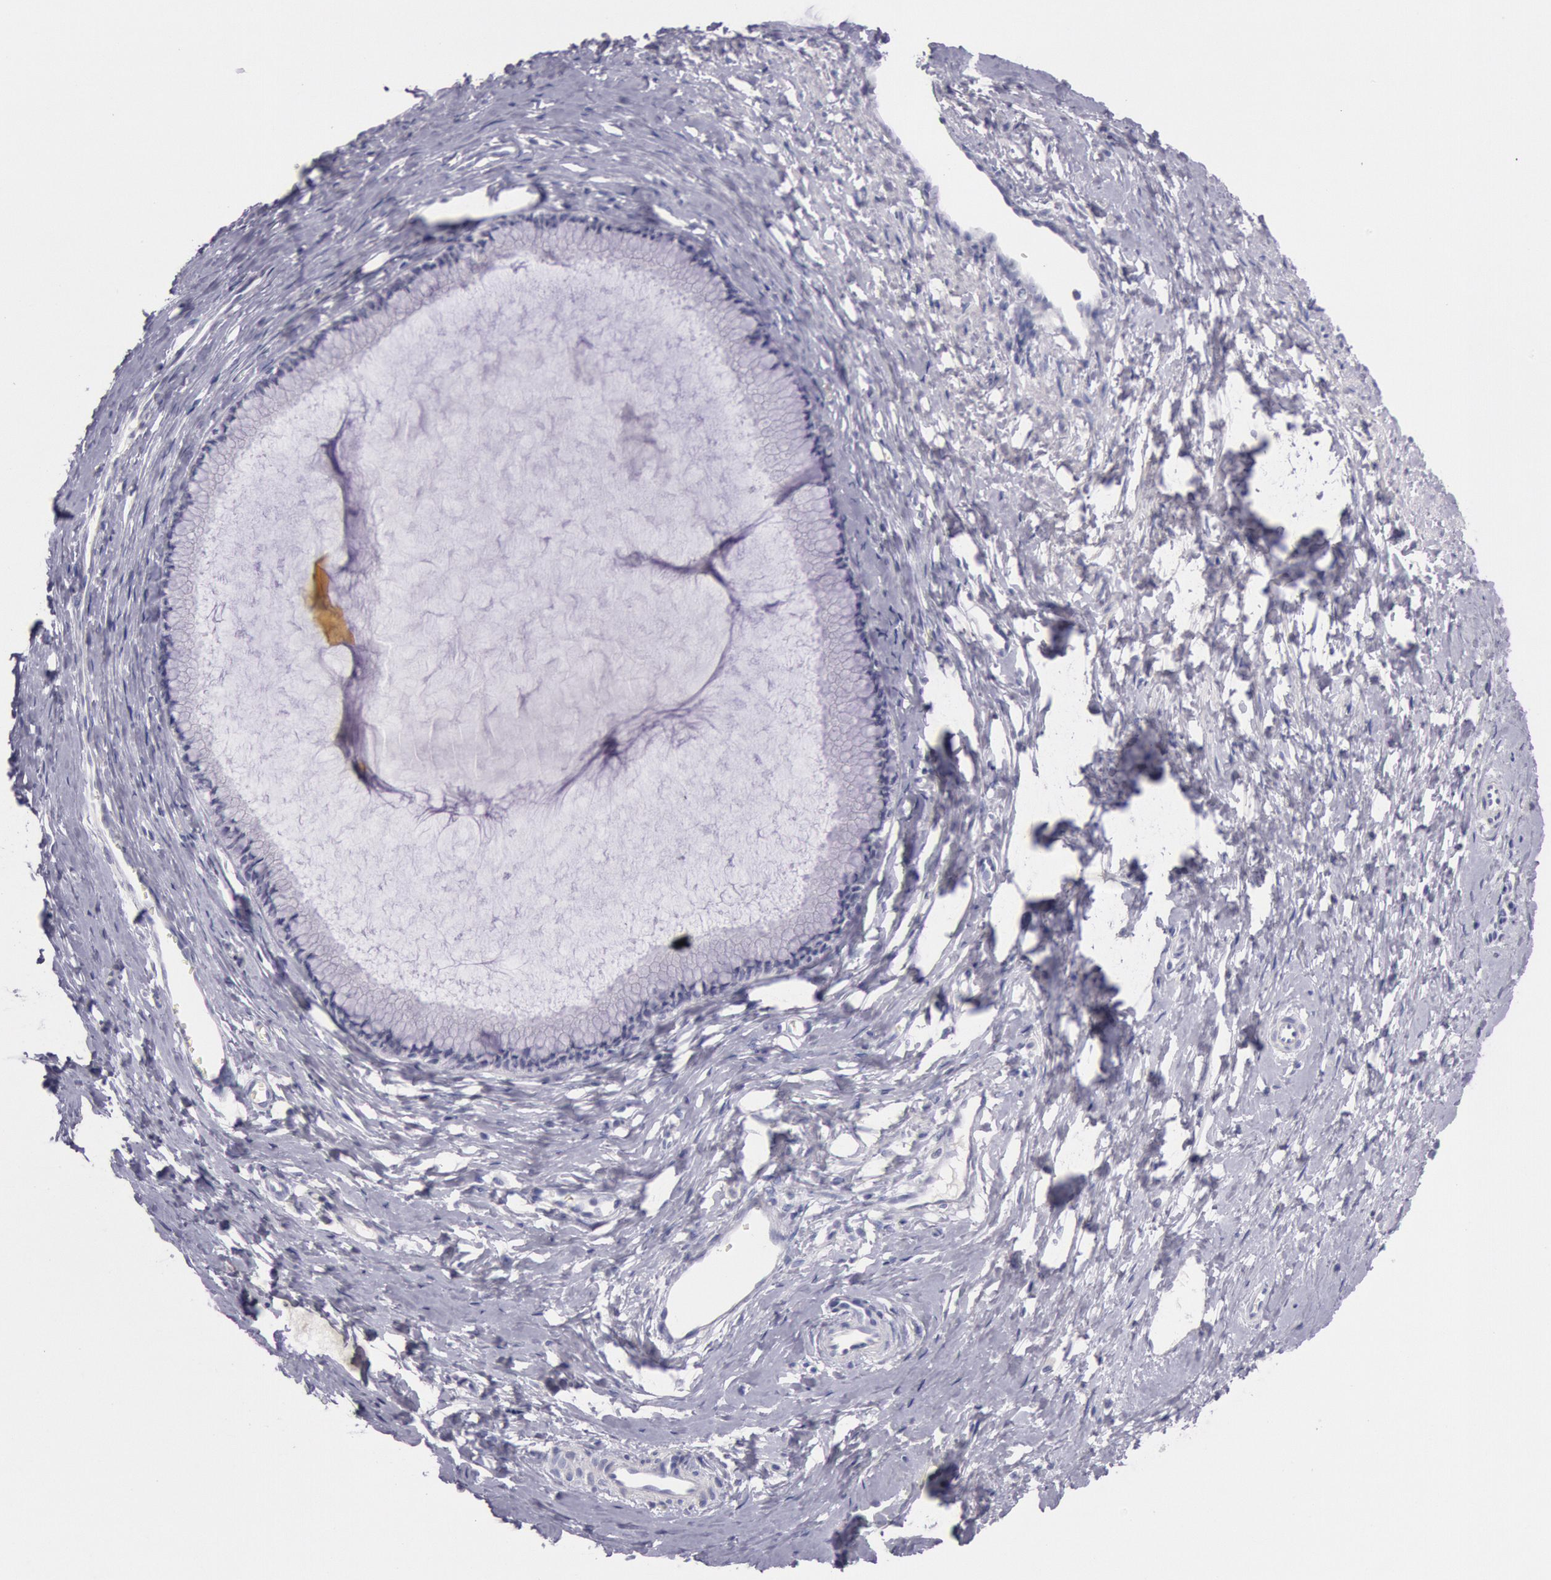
{"staining": {"intensity": "negative", "quantity": "none", "location": "none"}, "tissue": "cervix", "cell_type": "Glandular cells", "image_type": "normal", "snomed": [{"axis": "morphology", "description": "Normal tissue, NOS"}, {"axis": "topography", "description": "Cervix"}], "caption": "IHC of unremarkable cervix shows no expression in glandular cells. (DAB IHC visualized using brightfield microscopy, high magnification).", "gene": "EGFR", "patient": {"sex": "female", "age": 40}}